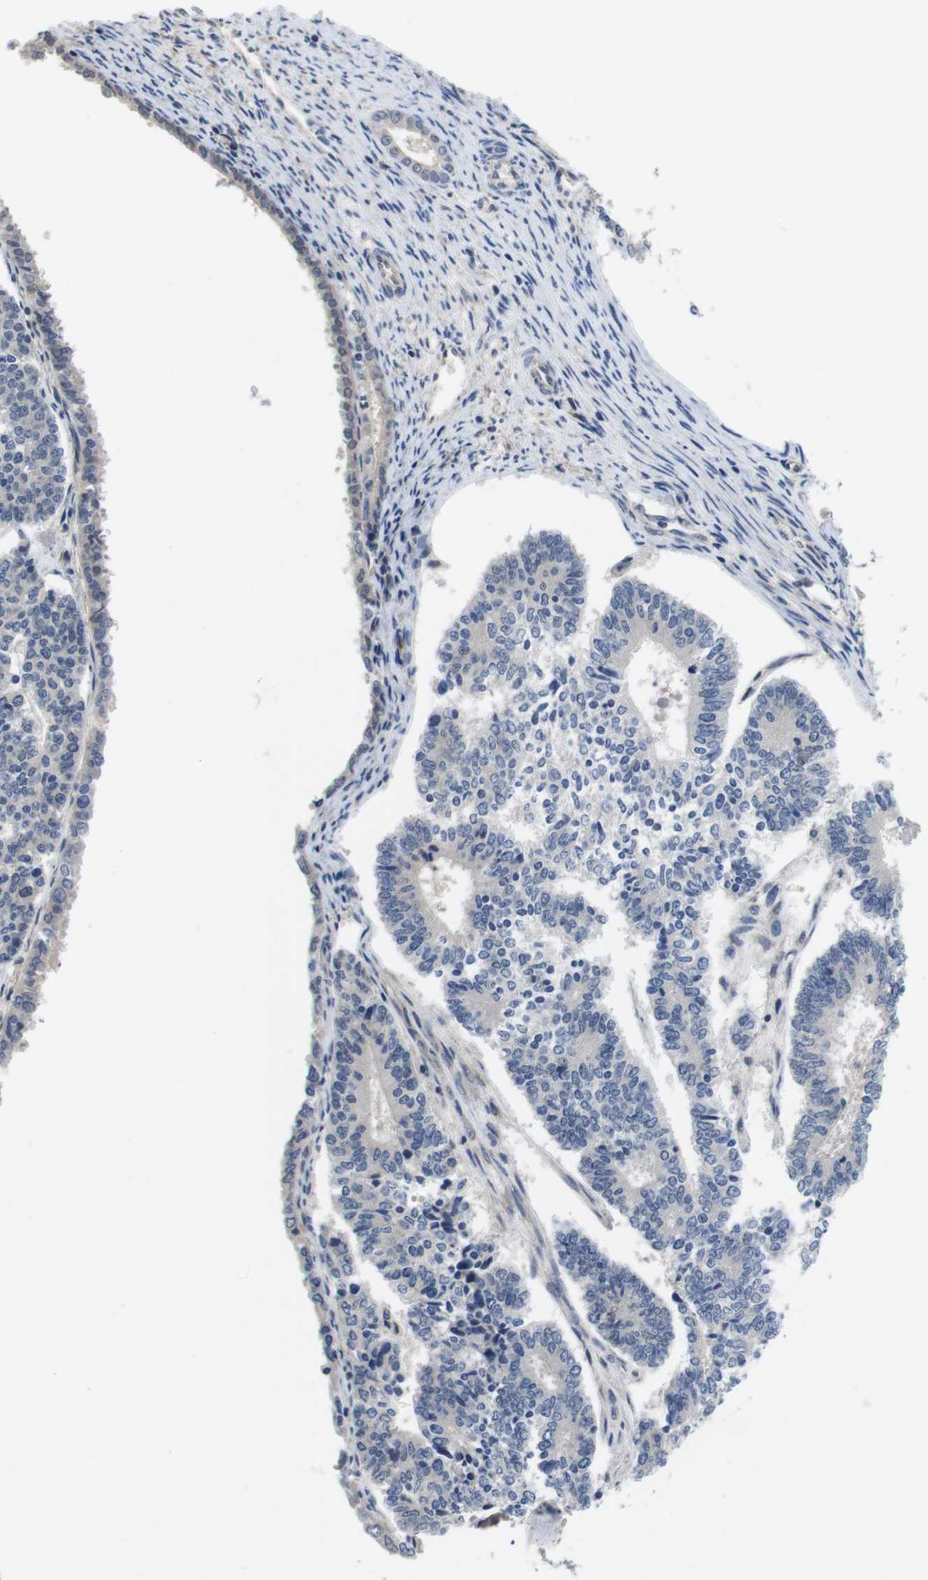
{"staining": {"intensity": "negative", "quantity": "none", "location": "none"}, "tissue": "endometrial cancer", "cell_type": "Tumor cells", "image_type": "cancer", "snomed": [{"axis": "morphology", "description": "Adenocarcinoma, NOS"}, {"axis": "topography", "description": "Endometrium"}], "caption": "High magnification brightfield microscopy of endometrial cancer (adenocarcinoma) stained with DAB (brown) and counterstained with hematoxylin (blue): tumor cells show no significant positivity. (Immunohistochemistry, brightfield microscopy, high magnification).", "gene": "FADD", "patient": {"sex": "female", "age": 70}}